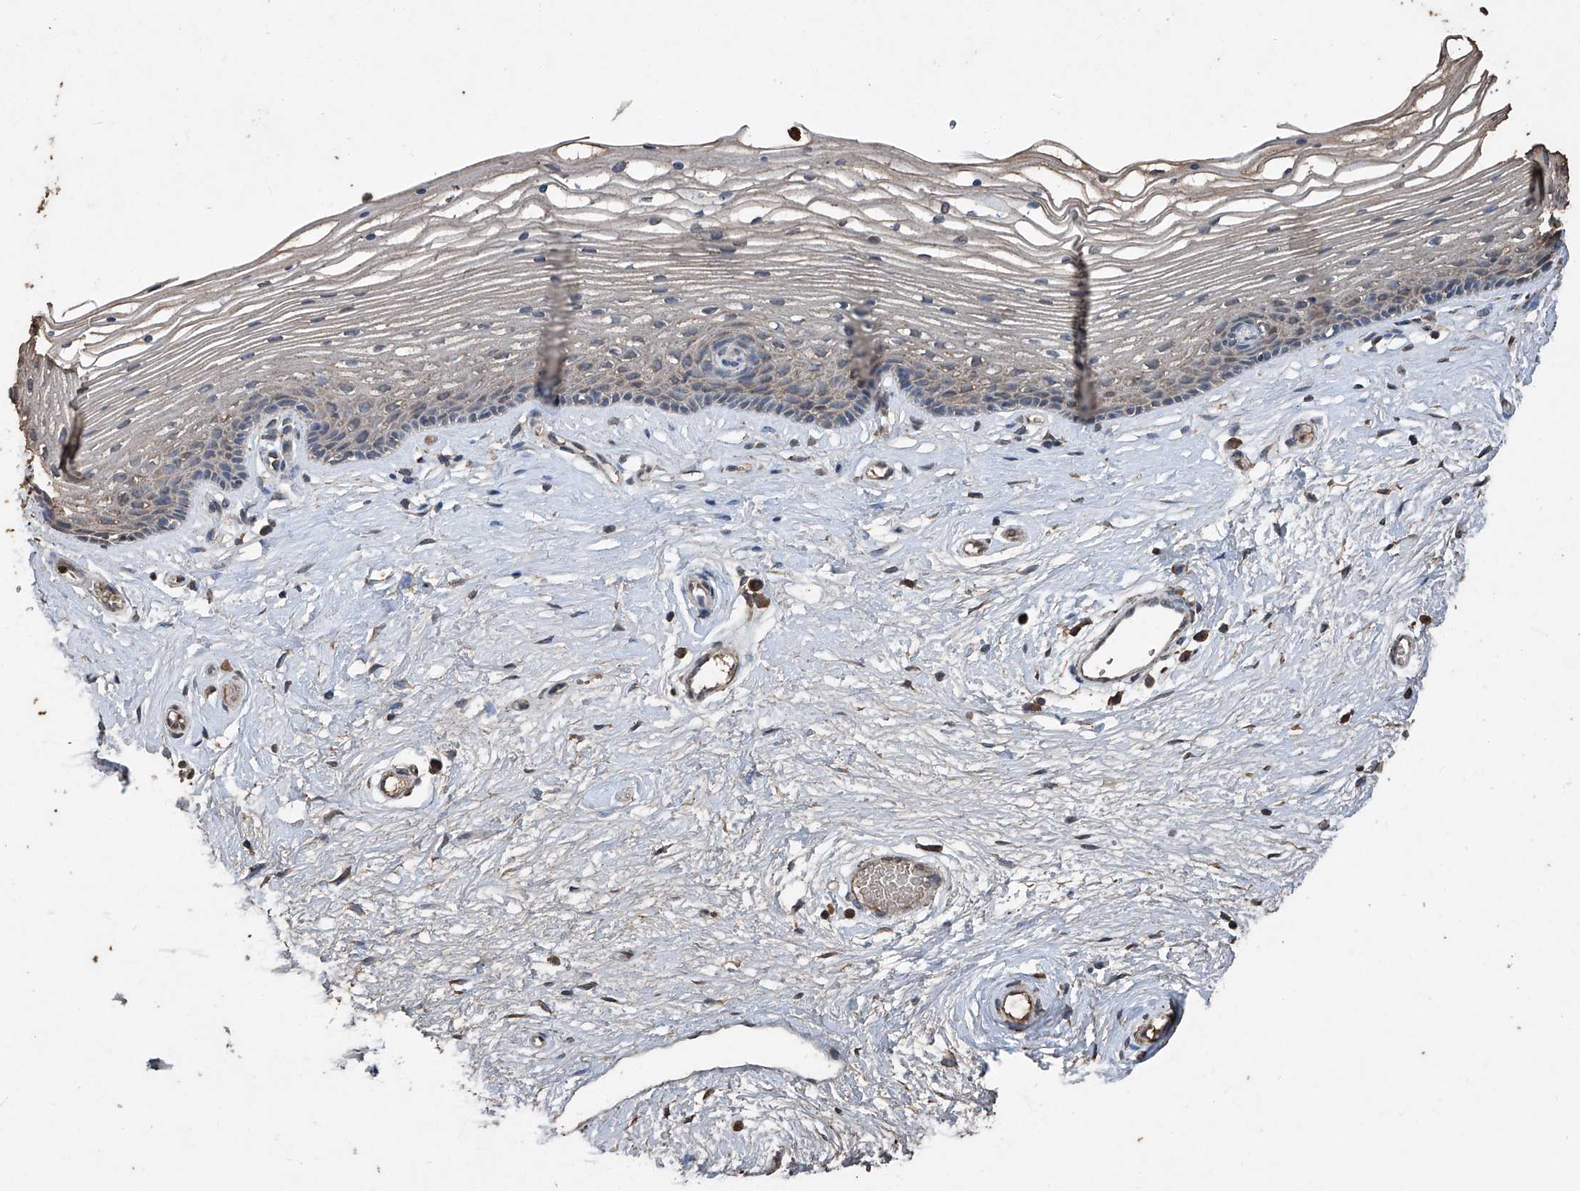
{"staining": {"intensity": "weak", "quantity": ">75%", "location": "cytoplasmic/membranous"}, "tissue": "vagina", "cell_type": "Squamous epithelial cells", "image_type": "normal", "snomed": [{"axis": "morphology", "description": "Normal tissue, NOS"}, {"axis": "topography", "description": "Vagina"}], "caption": "Protein expression analysis of benign human vagina reveals weak cytoplasmic/membranous staining in approximately >75% of squamous epithelial cells. (DAB (3,3'-diaminobenzidine) IHC with brightfield microscopy, high magnification).", "gene": "STARD7", "patient": {"sex": "female", "age": 46}}